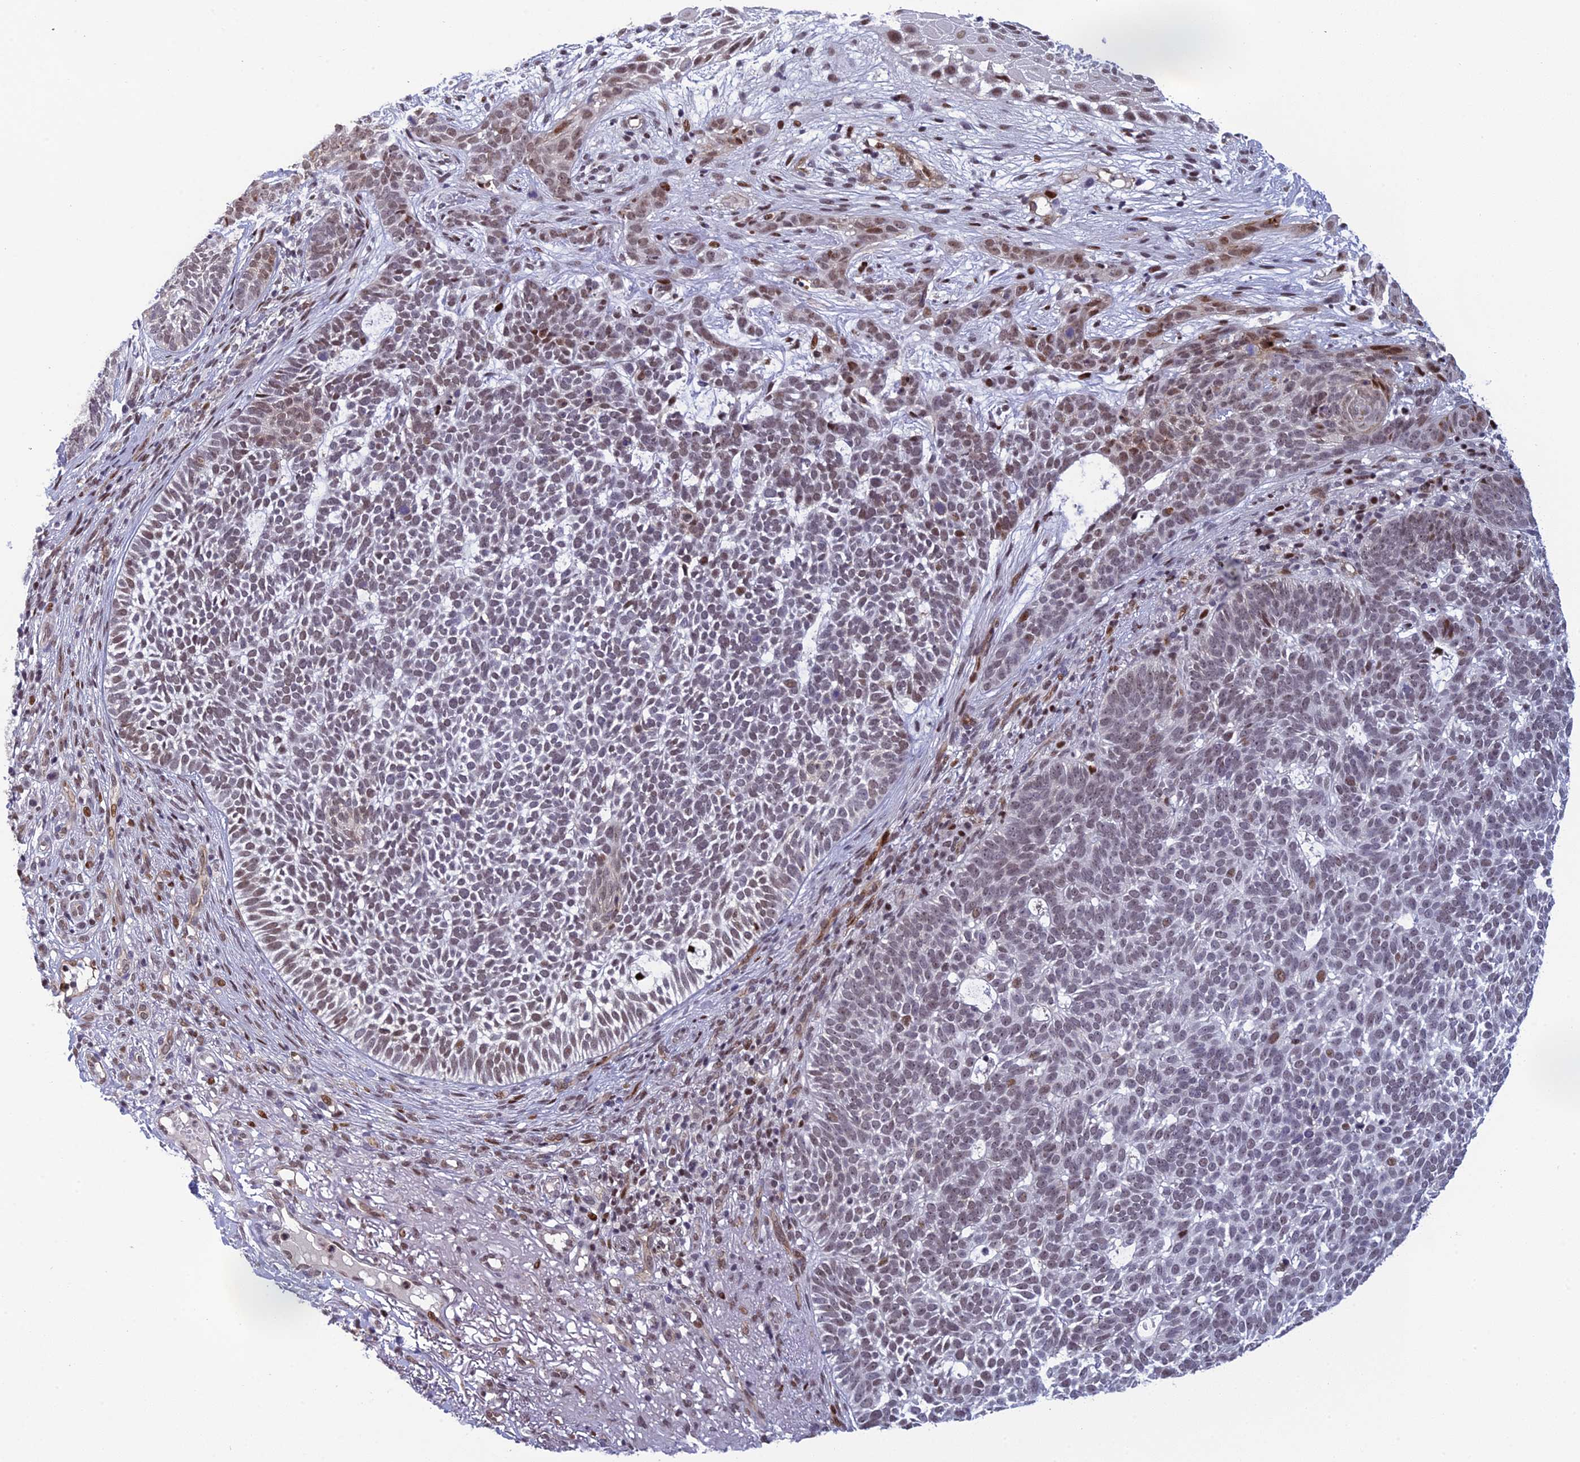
{"staining": {"intensity": "weak", "quantity": "25%-75%", "location": "nuclear"}, "tissue": "skin cancer", "cell_type": "Tumor cells", "image_type": "cancer", "snomed": [{"axis": "morphology", "description": "Basal cell carcinoma"}, {"axis": "topography", "description": "Skin"}], "caption": "Immunohistochemistry (IHC) image of neoplastic tissue: human skin cancer (basal cell carcinoma) stained using immunohistochemistry (IHC) reveals low levels of weak protein expression localized specifically in the nuclear of tumor cells, appearing as a nuclear brown color.", "gene": "RANBP3", "patient": {"sex": "female", "age": 78}}